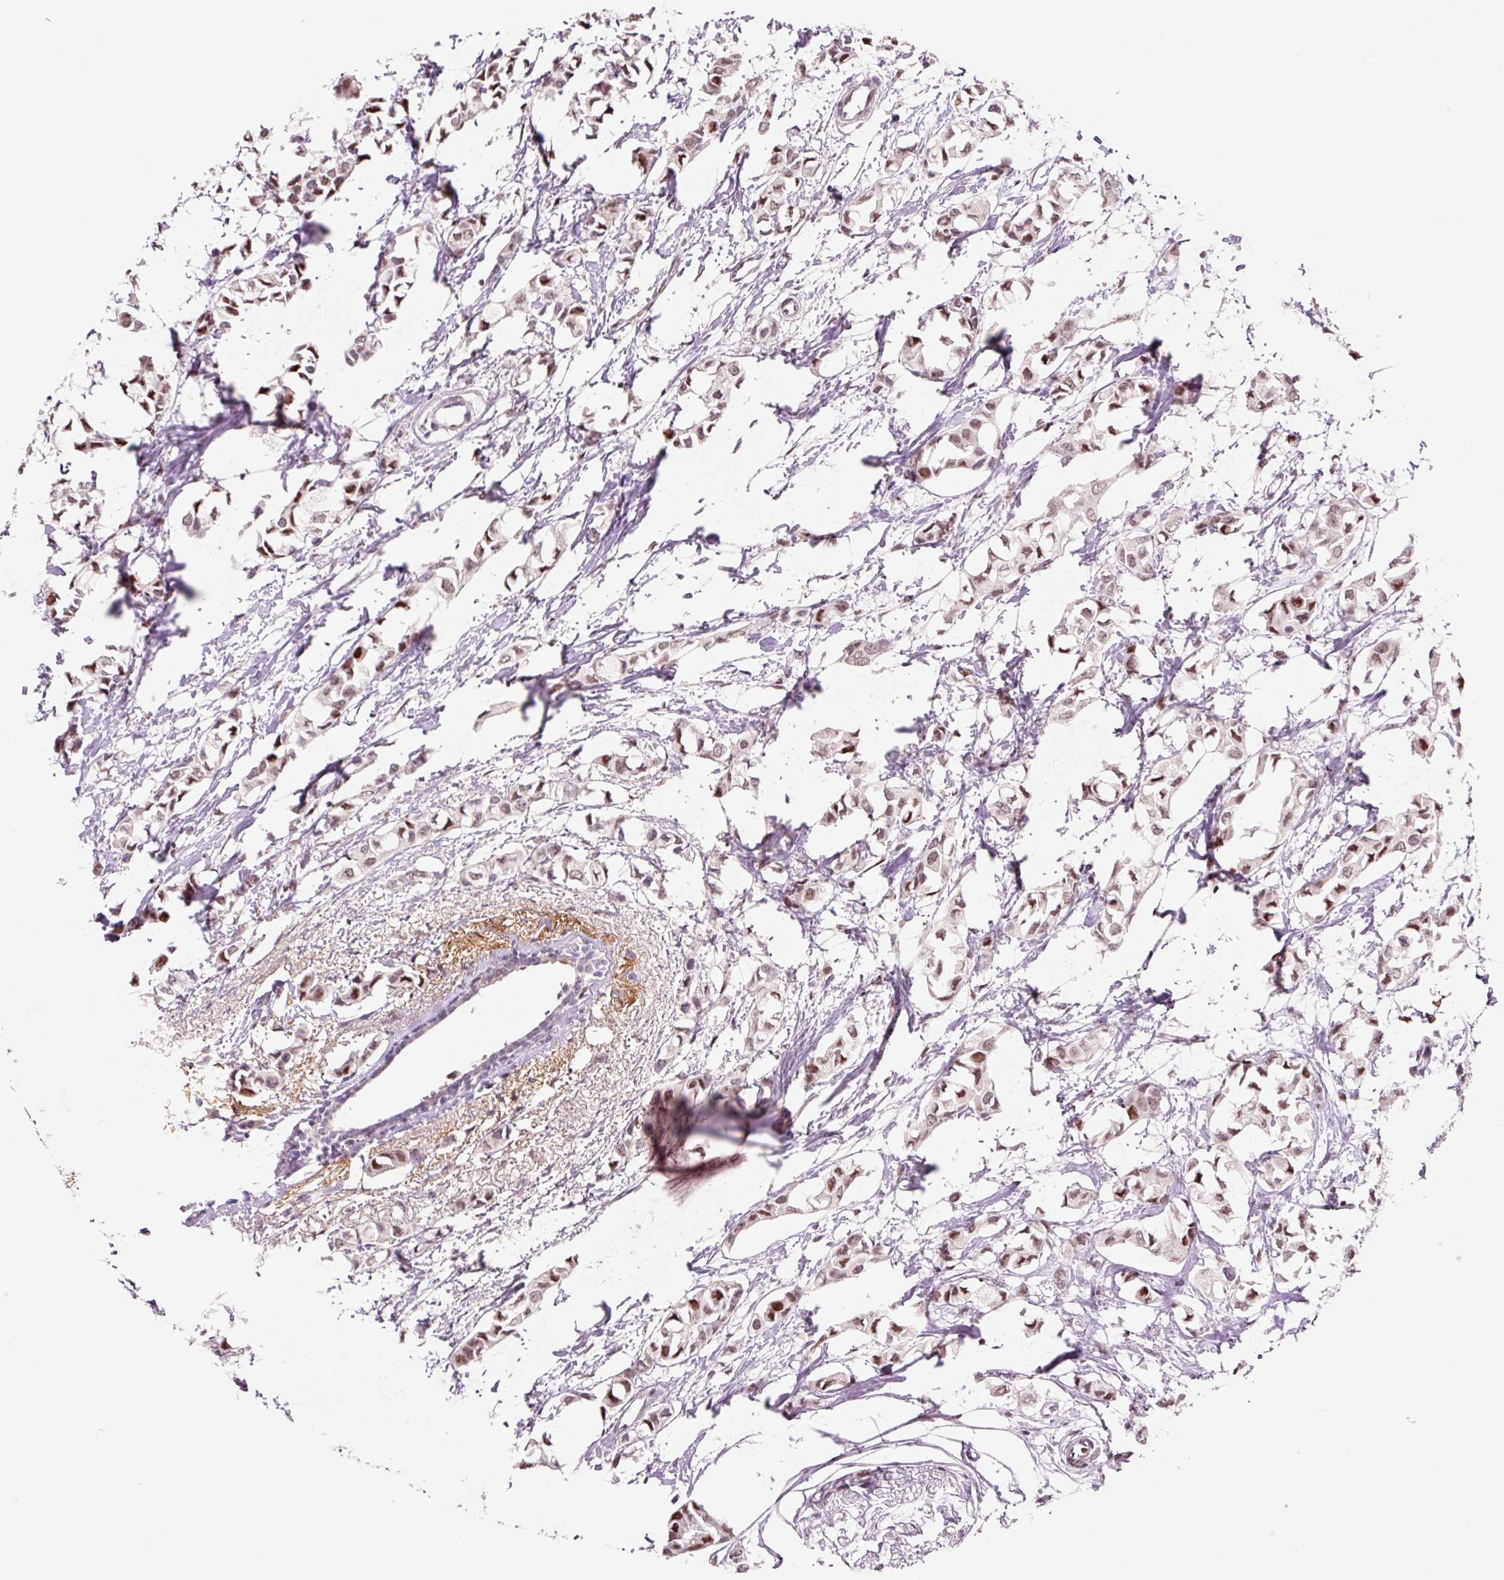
{"staining": {"intensity": "moderate", "quantity": ">75%", "location": "nuclear"}, "tissue": "breast cancer", "cell_type": "Tumor cells", "image_type": "cancer", "snomed": [{"axis": "morphology", "description": "Duct carcinoma"}, {"axis": "topography", "description": "Breast"}], "caption": "Breast invasive ductal carcinoma stained with DAB immunohistochemistry reveals medium levels of moderate nuclear expression in about >75% of tumor cells.", "gene": "CCNL2", "patient": {"sex": "female", "age": 73}}